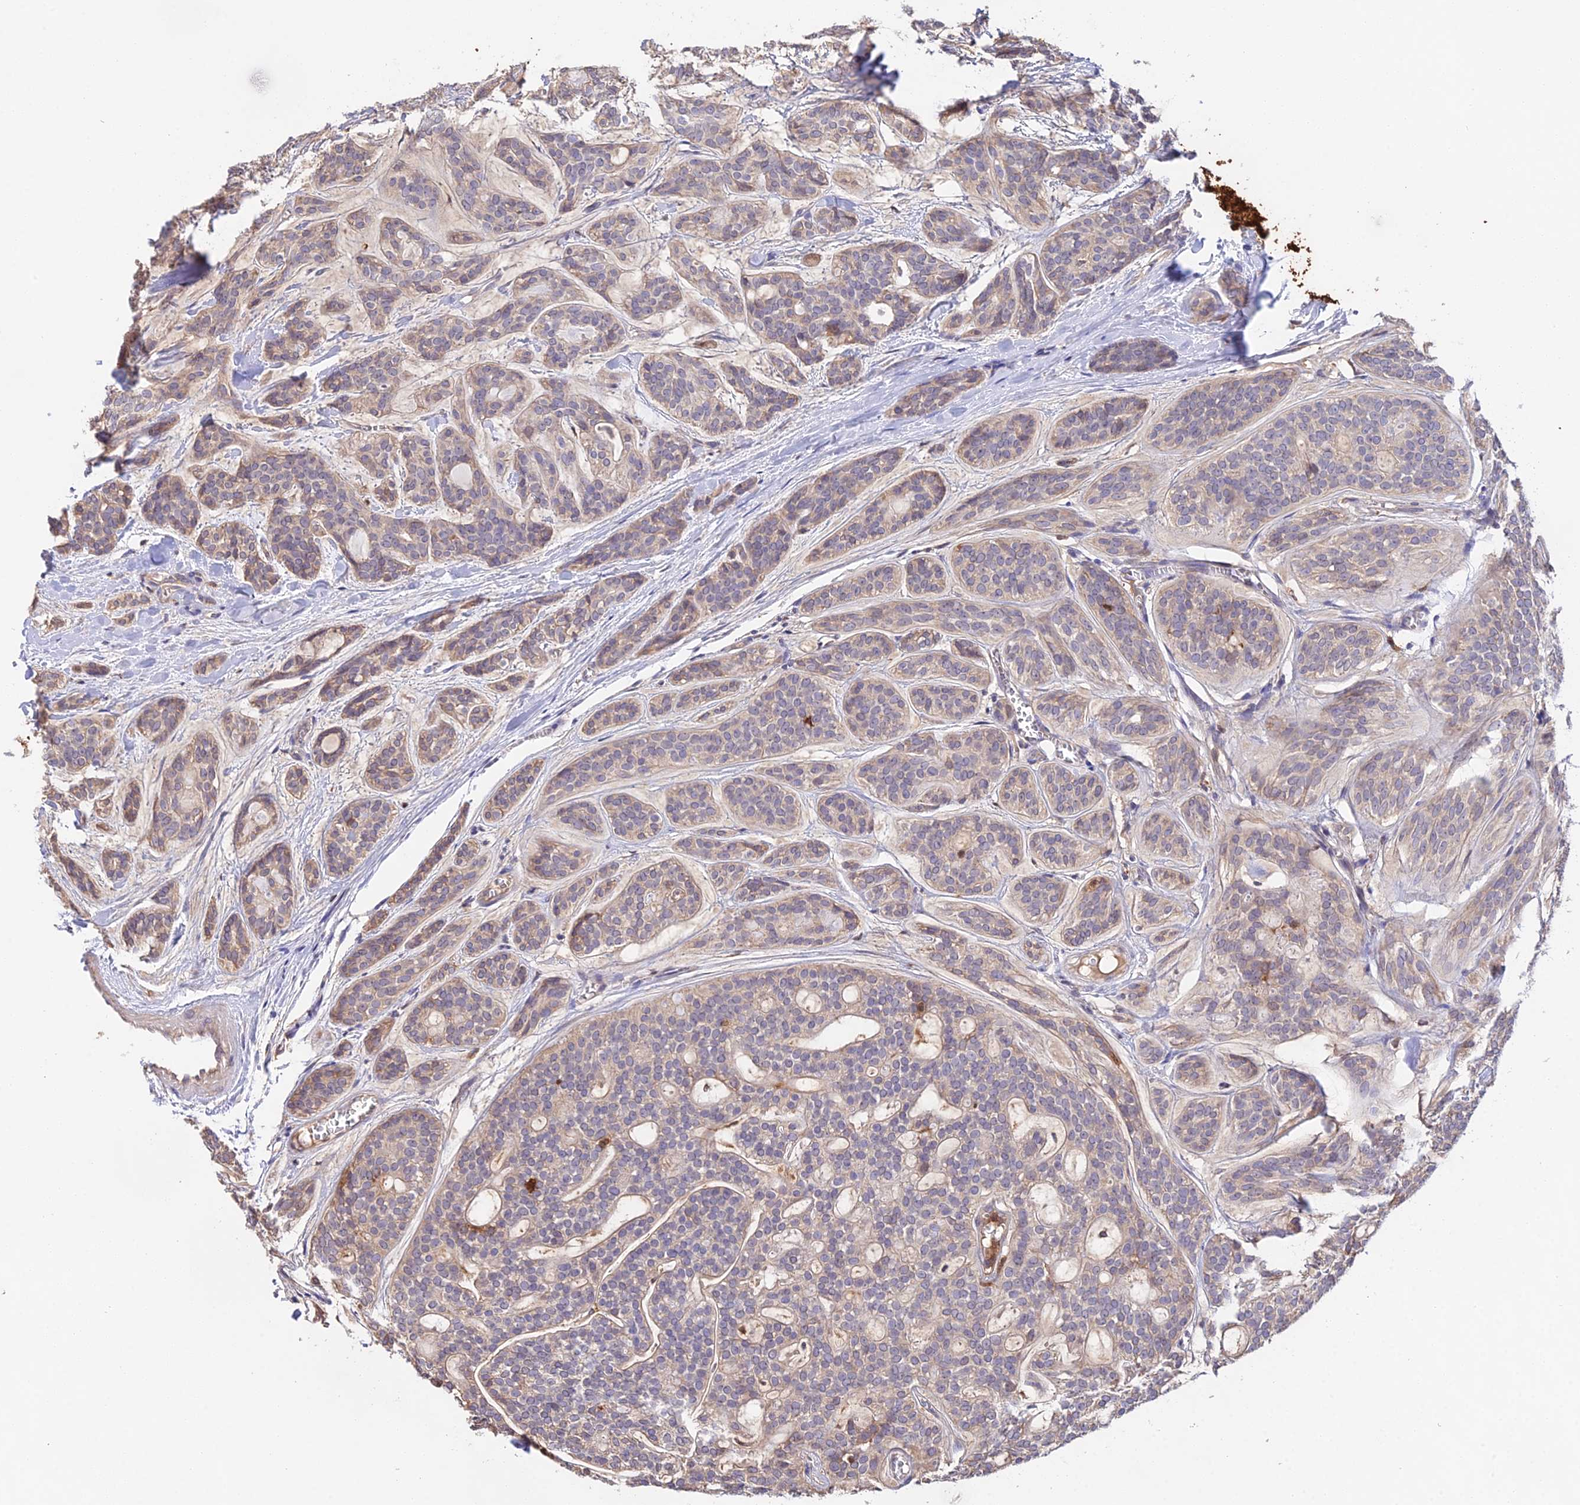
{"staining": {"intensity": "weak", "quantity": "25%-75%", "location": "cytoplasmic/membranous"}, "tissue": "head and neck cancer", "cell_type": "Tumor cells", "image_type": "cancer", "snomed": [{"axis": "morphology", "description": "Adenocarcinoma, NOS"}, {"axis": "topography", "description": "Head-Neck"}], "caption": "Adenocarcinoma (head and neck) was stained to show a protein in brown. There is low levels of weak cytoplasmic/membranous staining in about 25%-75% of tumor cells.", "gene": "FBP1", "patient": {"sex": "male", "age": 66}}